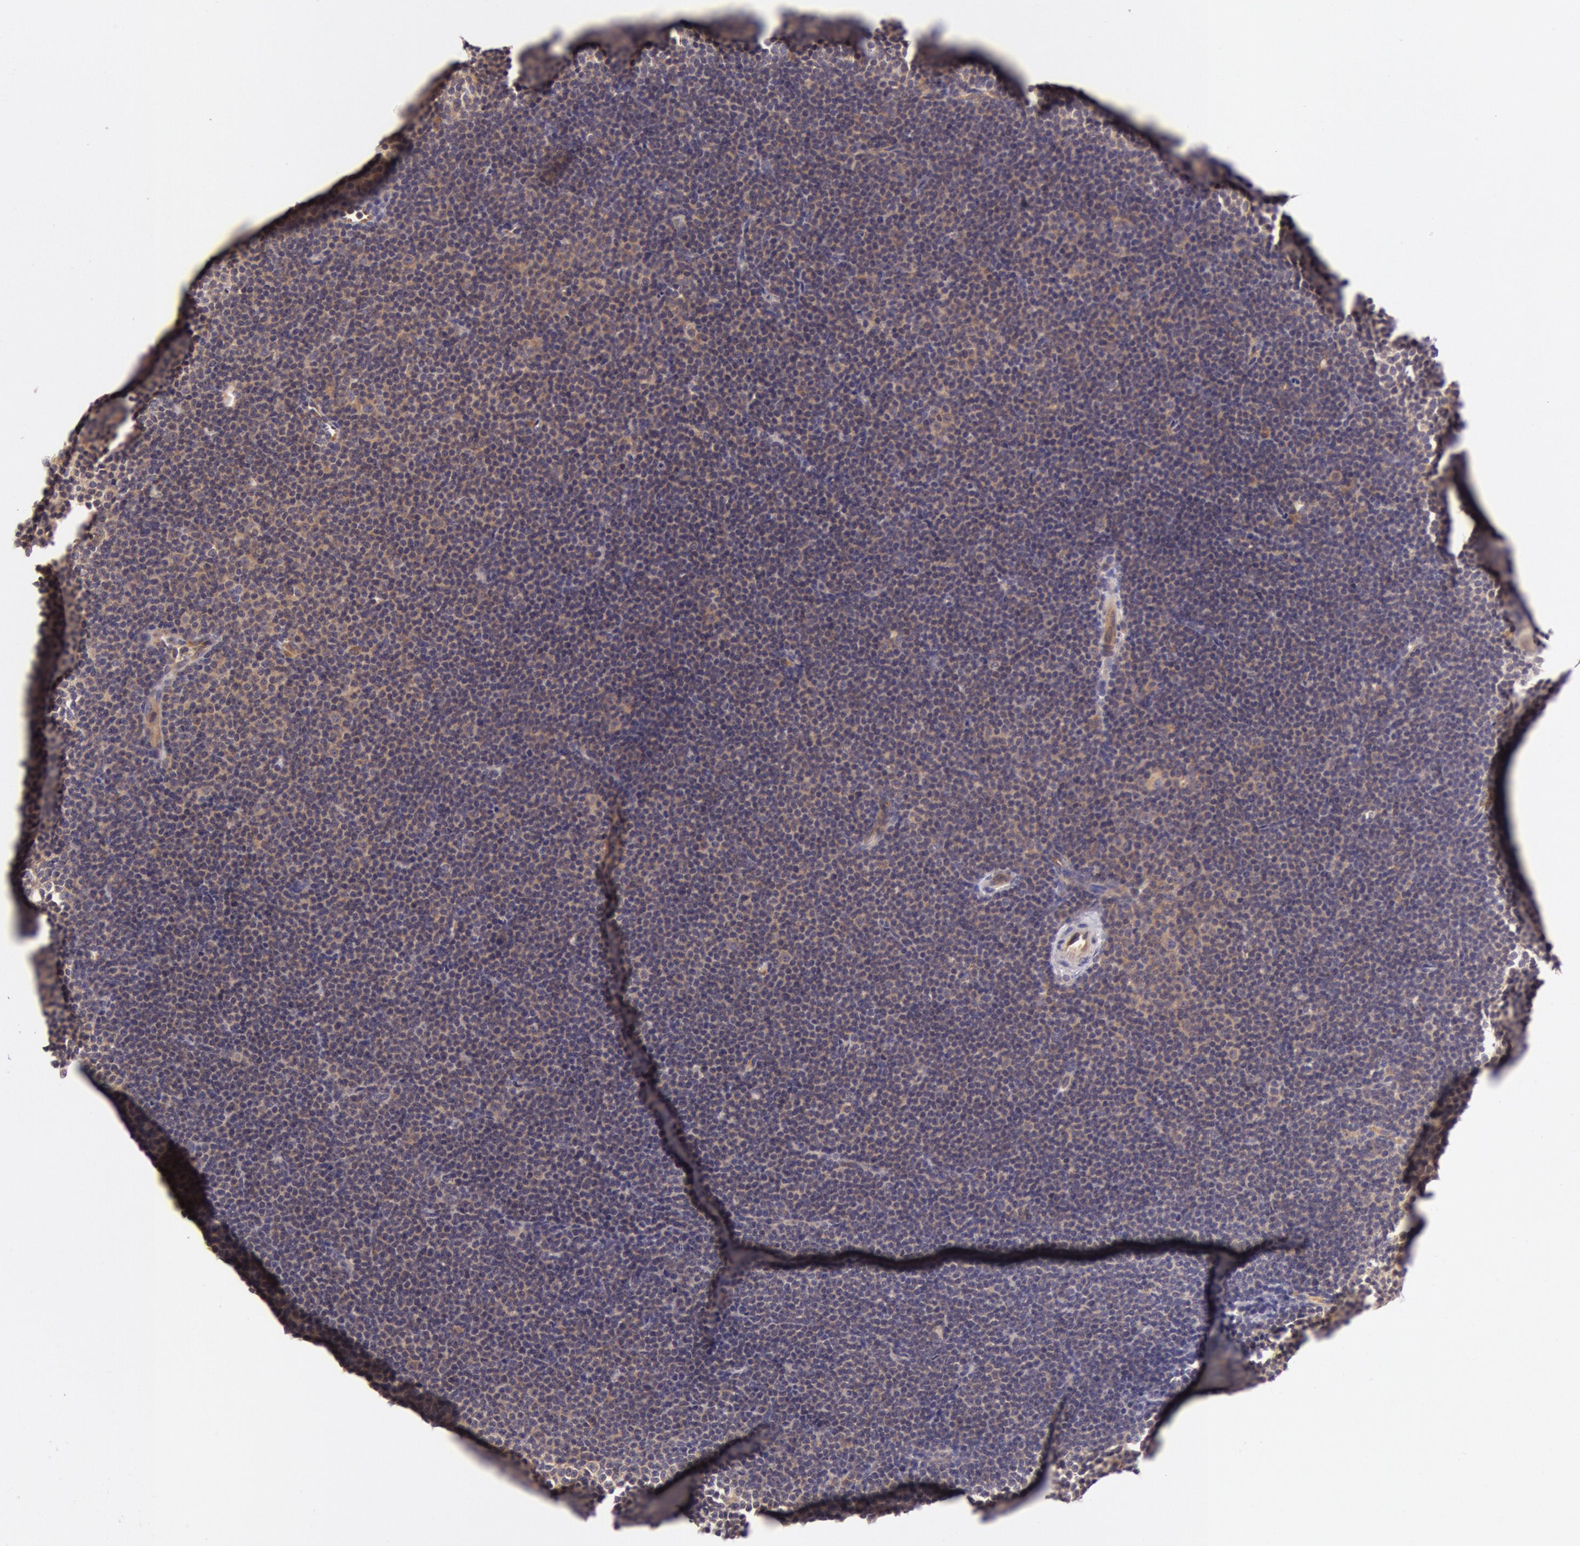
{"staining": {"intensity": "weak", "quantity": "25%-75%", "location": "cytoplasmic/membranous"}, "tissue": "lymphoma", "cell_type": "Tumor cells", "image_type": "cancer", "snomed": [{"axis": "morphology", "description": "Malignant lymphoma, non-Hodgkin's type, Low grade"}, {"axis": "topography", "description": "Lymph node"}], "caption": "IHC of human malignant lymphoma, non-Hodgkin's type (low-grade) shows low levels of weak cytoplasmic/membranous staining in approximately 25%-75% of tumor cells.", "gene": "CHUK", "patient": {"sex": "female", "age": 69}}